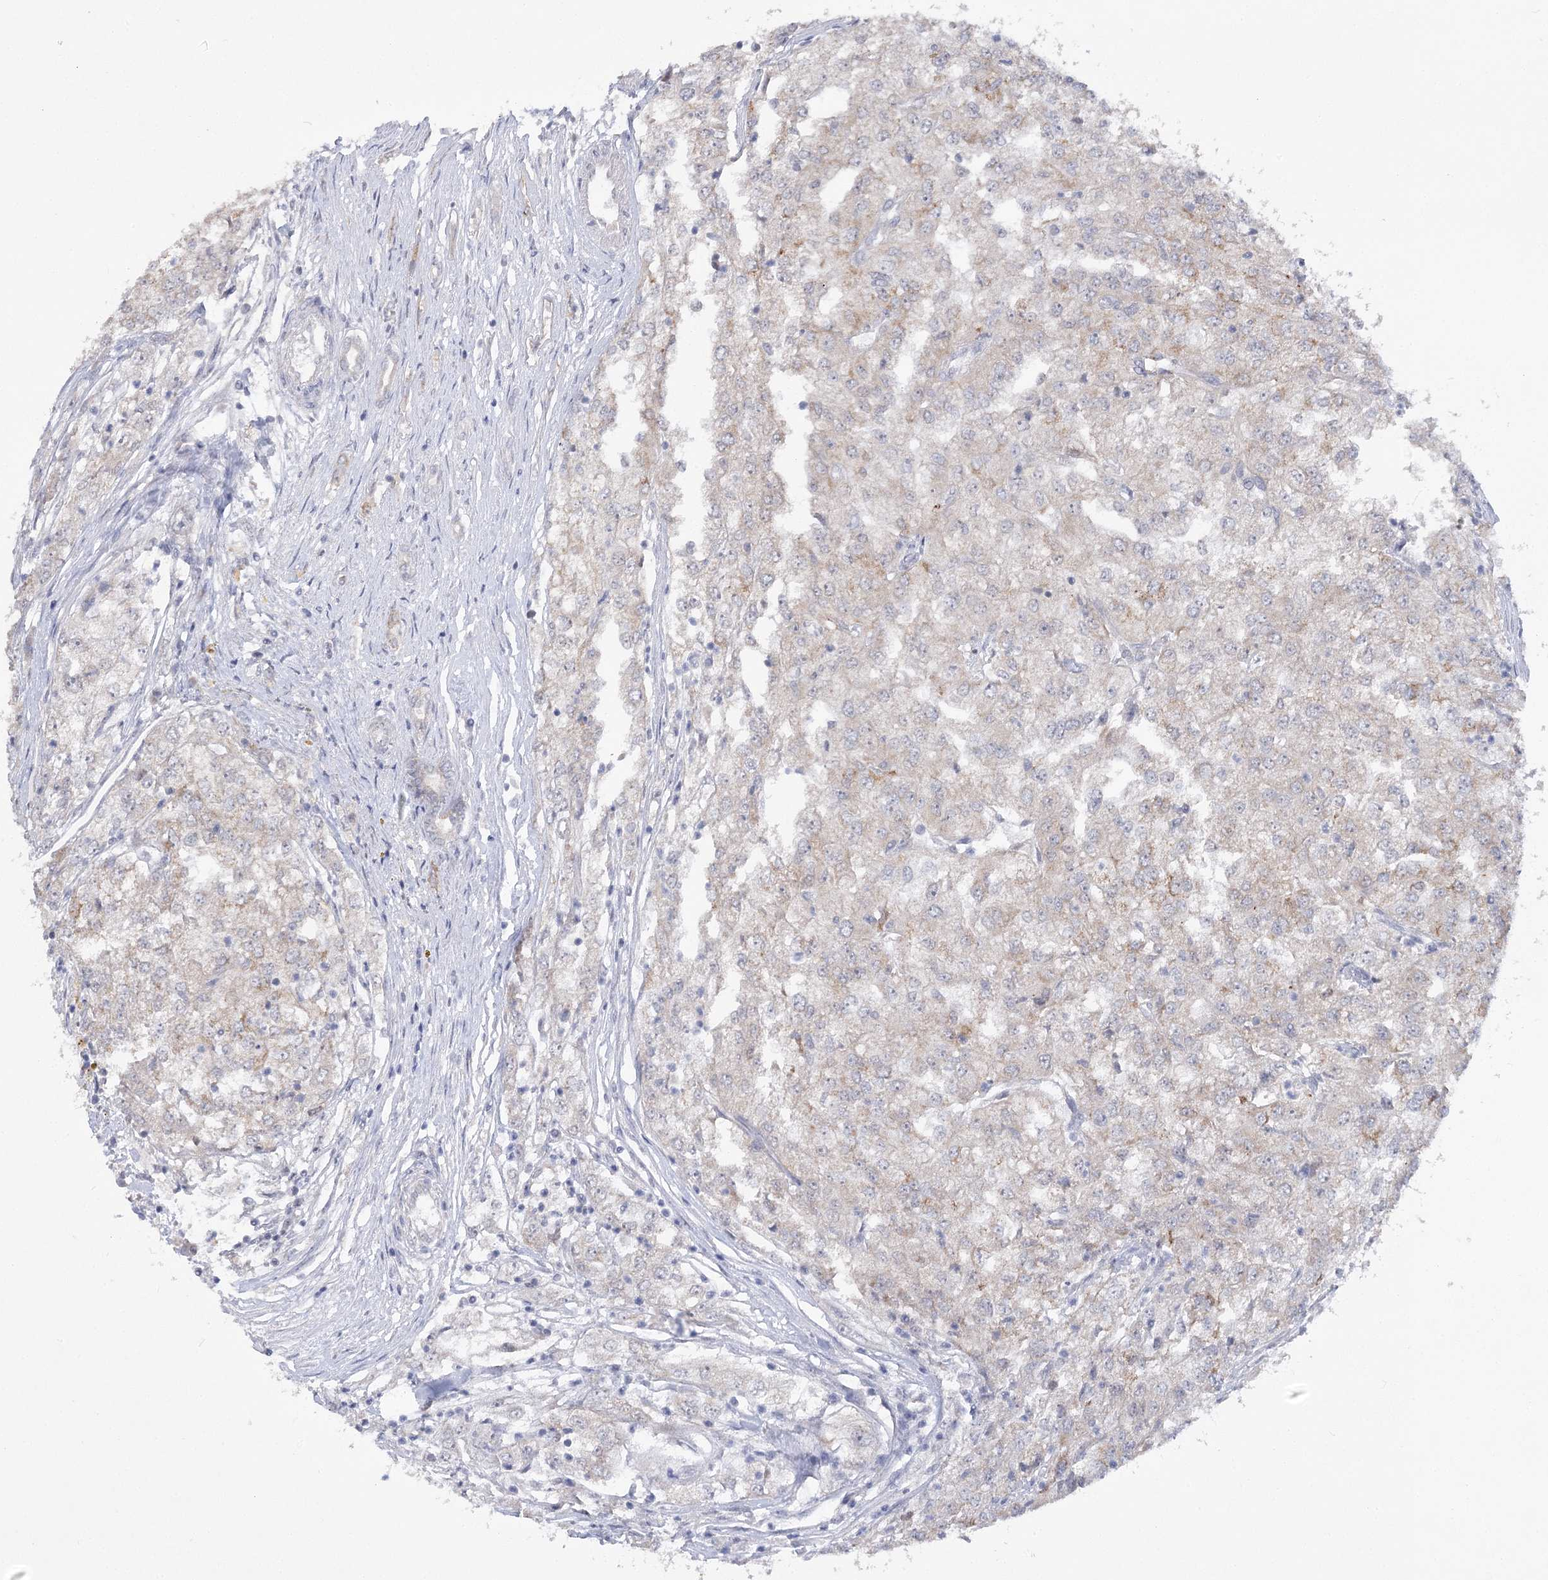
{"staining": {"intensity": "weak", "quantity": "<25%", "location": "cytoplasmic/membranous"}, "tissue": "renal cancer", "cell_type": "Tumor cells", "image_type": "cancer", "snomed": [{"axis": "morphology", "description": "Adenocarcinoma, NOS"}, {"axis": "topography", "description": "Kidney"}], "caption": "Immunohistochemistry (IHC) photomicrograph of neoplastic tissue: renal cancer (adenocarcinoma) stained with DAB reveals no significant protein expression in tumor cells.", "gene": "PHYHIPL", "patient": {"sex": "female", "age": 54}}